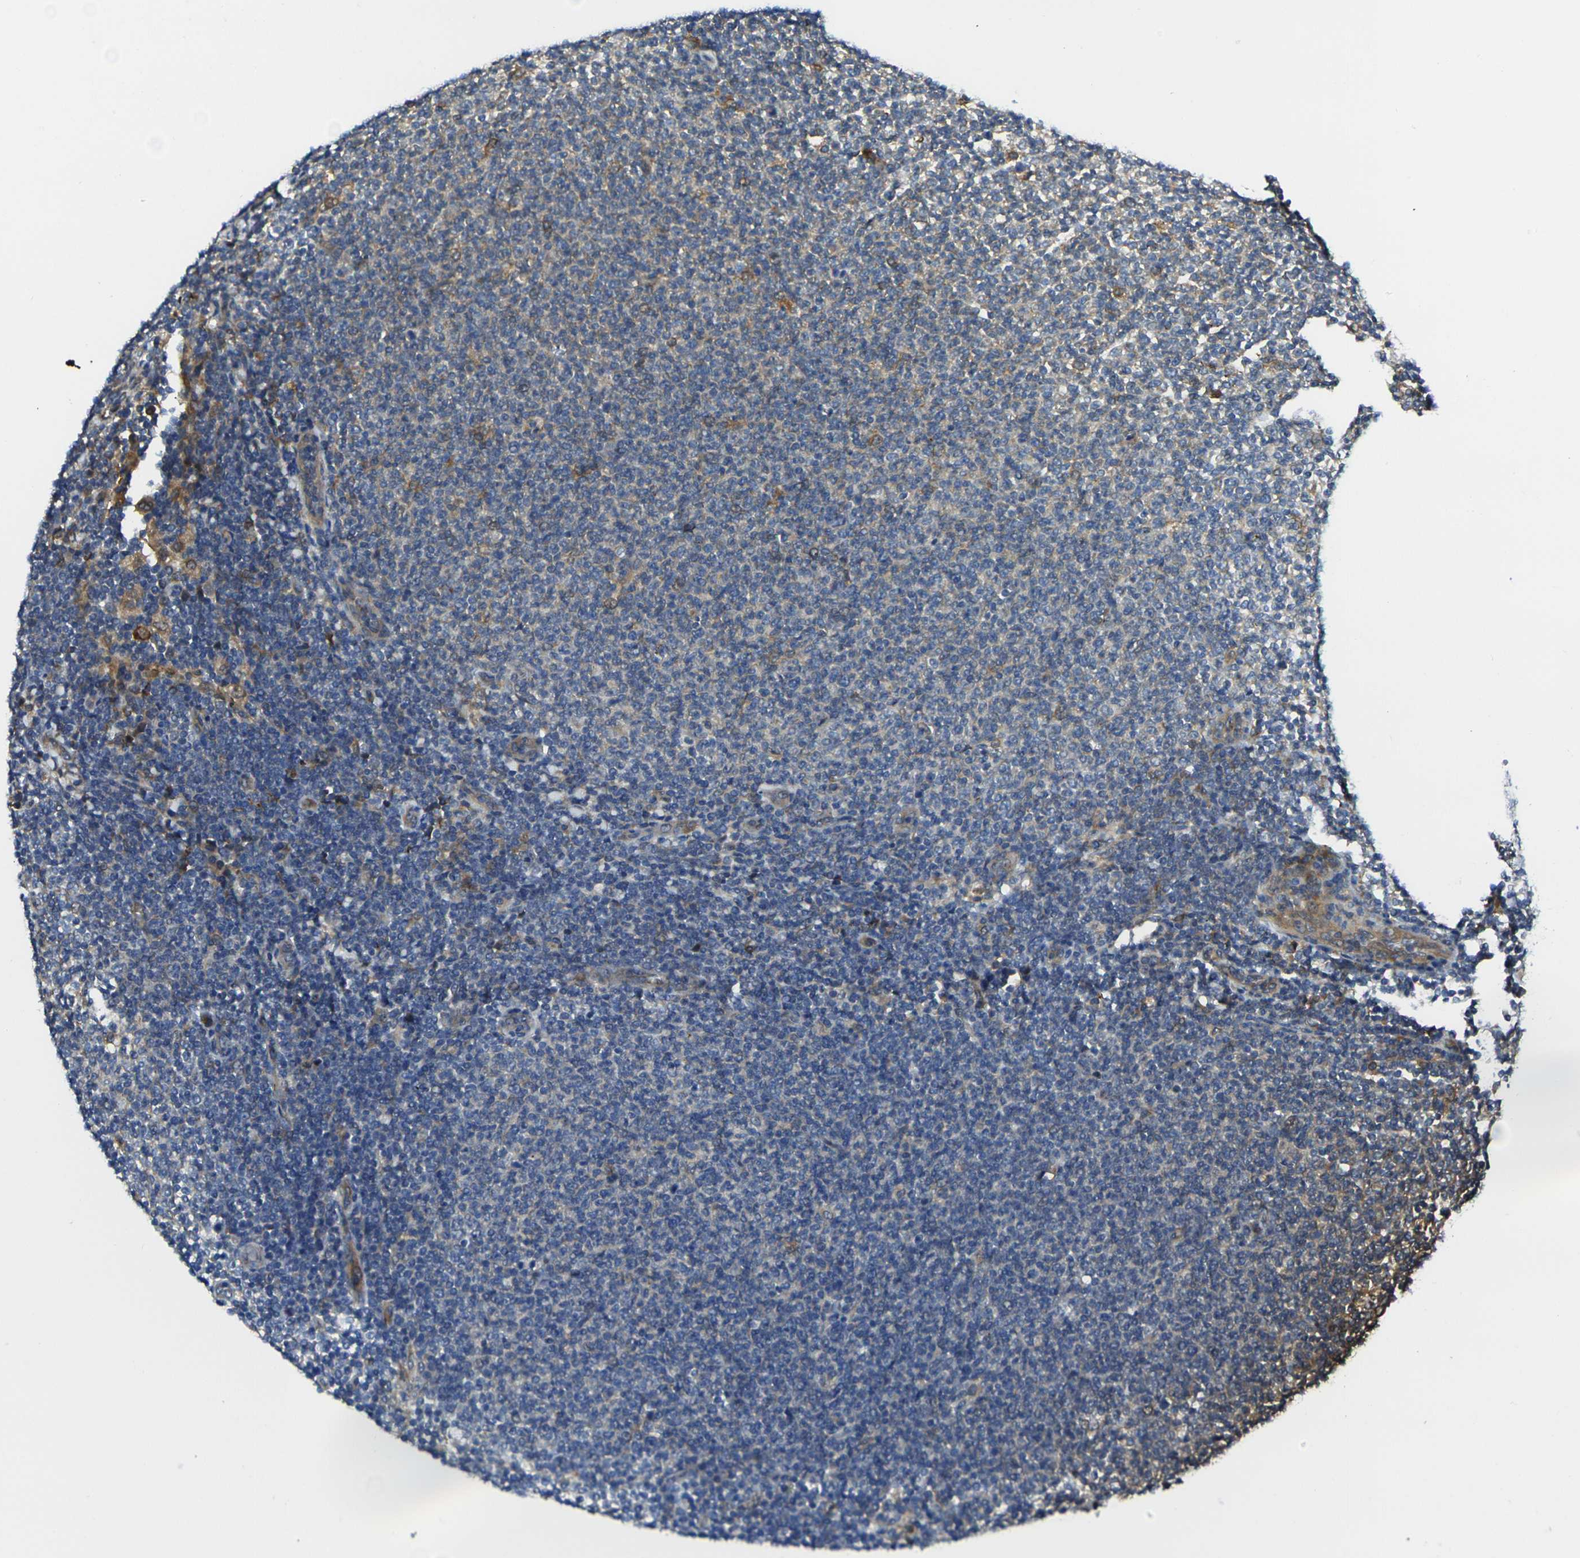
{"staining": {"intensity": "weak", "quantity": "<25%", "location": "cytoplasmic/membranous"}, "tissue": "lymphoma", "cell_type": "Tumor cells", "image_type": "cancer", "snomed": [{"axis": "morphology", "description": "Malignant lymphoma, non-Hodgkin's type, Low grade"}, {"axis": "topography", "description": "Lymph node"}], "caption": "There is no significant positivity in tumor cells of low-grade malignant lymphoma, non-Hodgkin's type.", "gene": "FZD1", "patient": {"sex": "male", "age": 66}}